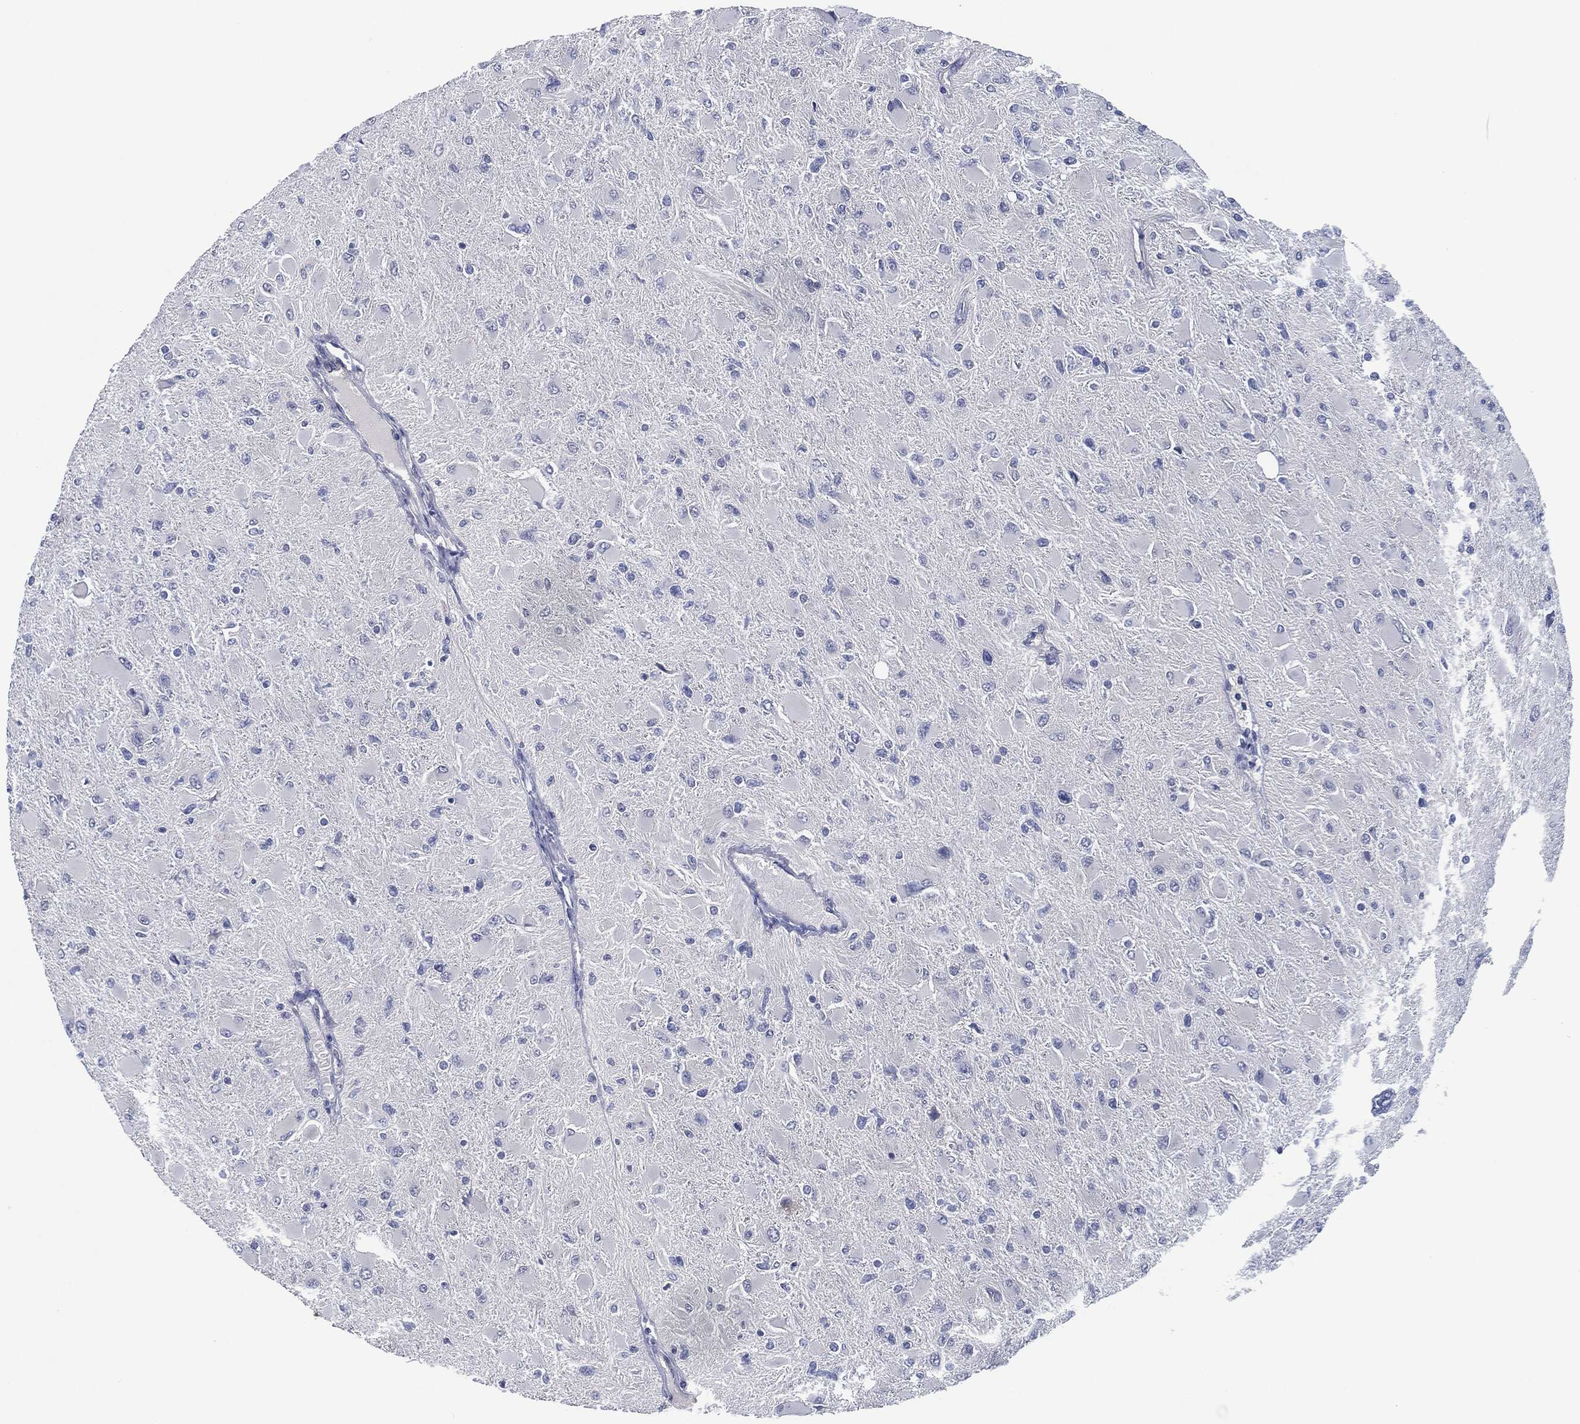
{"staining": {"intensity": "negative", "quantity": "none", "location": "none"}, "tissue": "glioma", "cell_type": "Tumor cells", "image_type": "cancer", "snomed": [{"axis": "morphology", "description": "Glioma, malignant, High grade"}, {"axis": "topography", "description": "Cerebral cortex"}], "caption": "This micrograph is of glioma stained with immunohistochemistry (IHC) to label a protein in brown with the nuclei are counter-stained blue. There is no positivity in tumor cells.", "gene": "SHROOM2", "patient": {"sex": "female", "age": 36}}